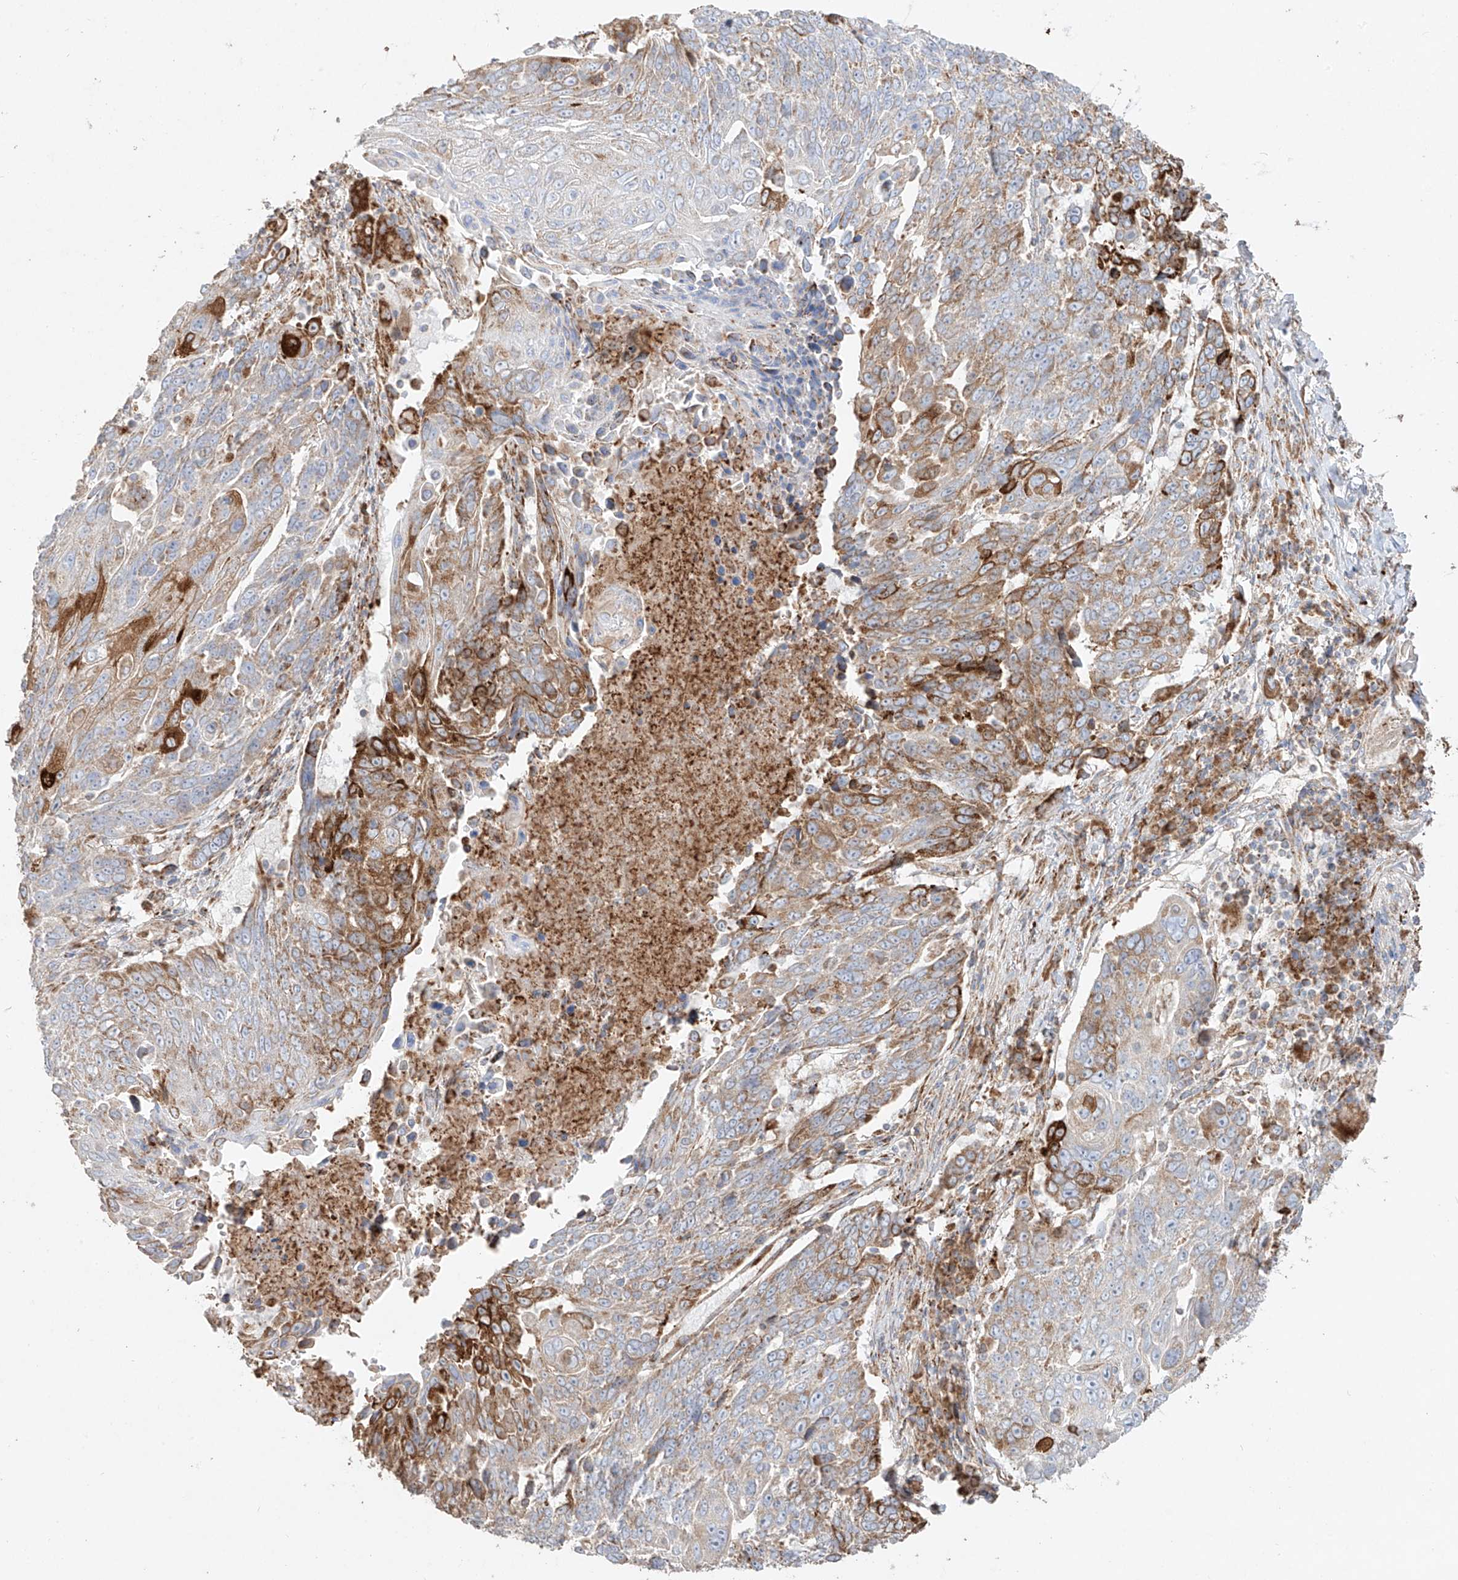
{"staining": {"intensity": "moderate", "quantity": "<25%", "location": "cytoplasmic/membranous"}, "tissue": "lung cancer", "cell_type": "Tumor cells", "image_type": "cancer", "snomed": [{"axis": "morphology", "description": "Squamous cell carcinoma, NOS"}, {"axis": "topography", "description": "Lung"}], "caption": "The immunohistochemical stain highlights moderate cytoplasmic/membranous expression in tumor cells of squamous cell carcinoma (lung) tissue. The staining was performed using DAB (3,3'-diaminobenzidine) to visualize the protein expression in brown, while the nuclei were stained in blue with hematoxylin (Magnification: 20x).", "gene": "COLGALT2", "patient": {"sex": "male", "age": 66}}